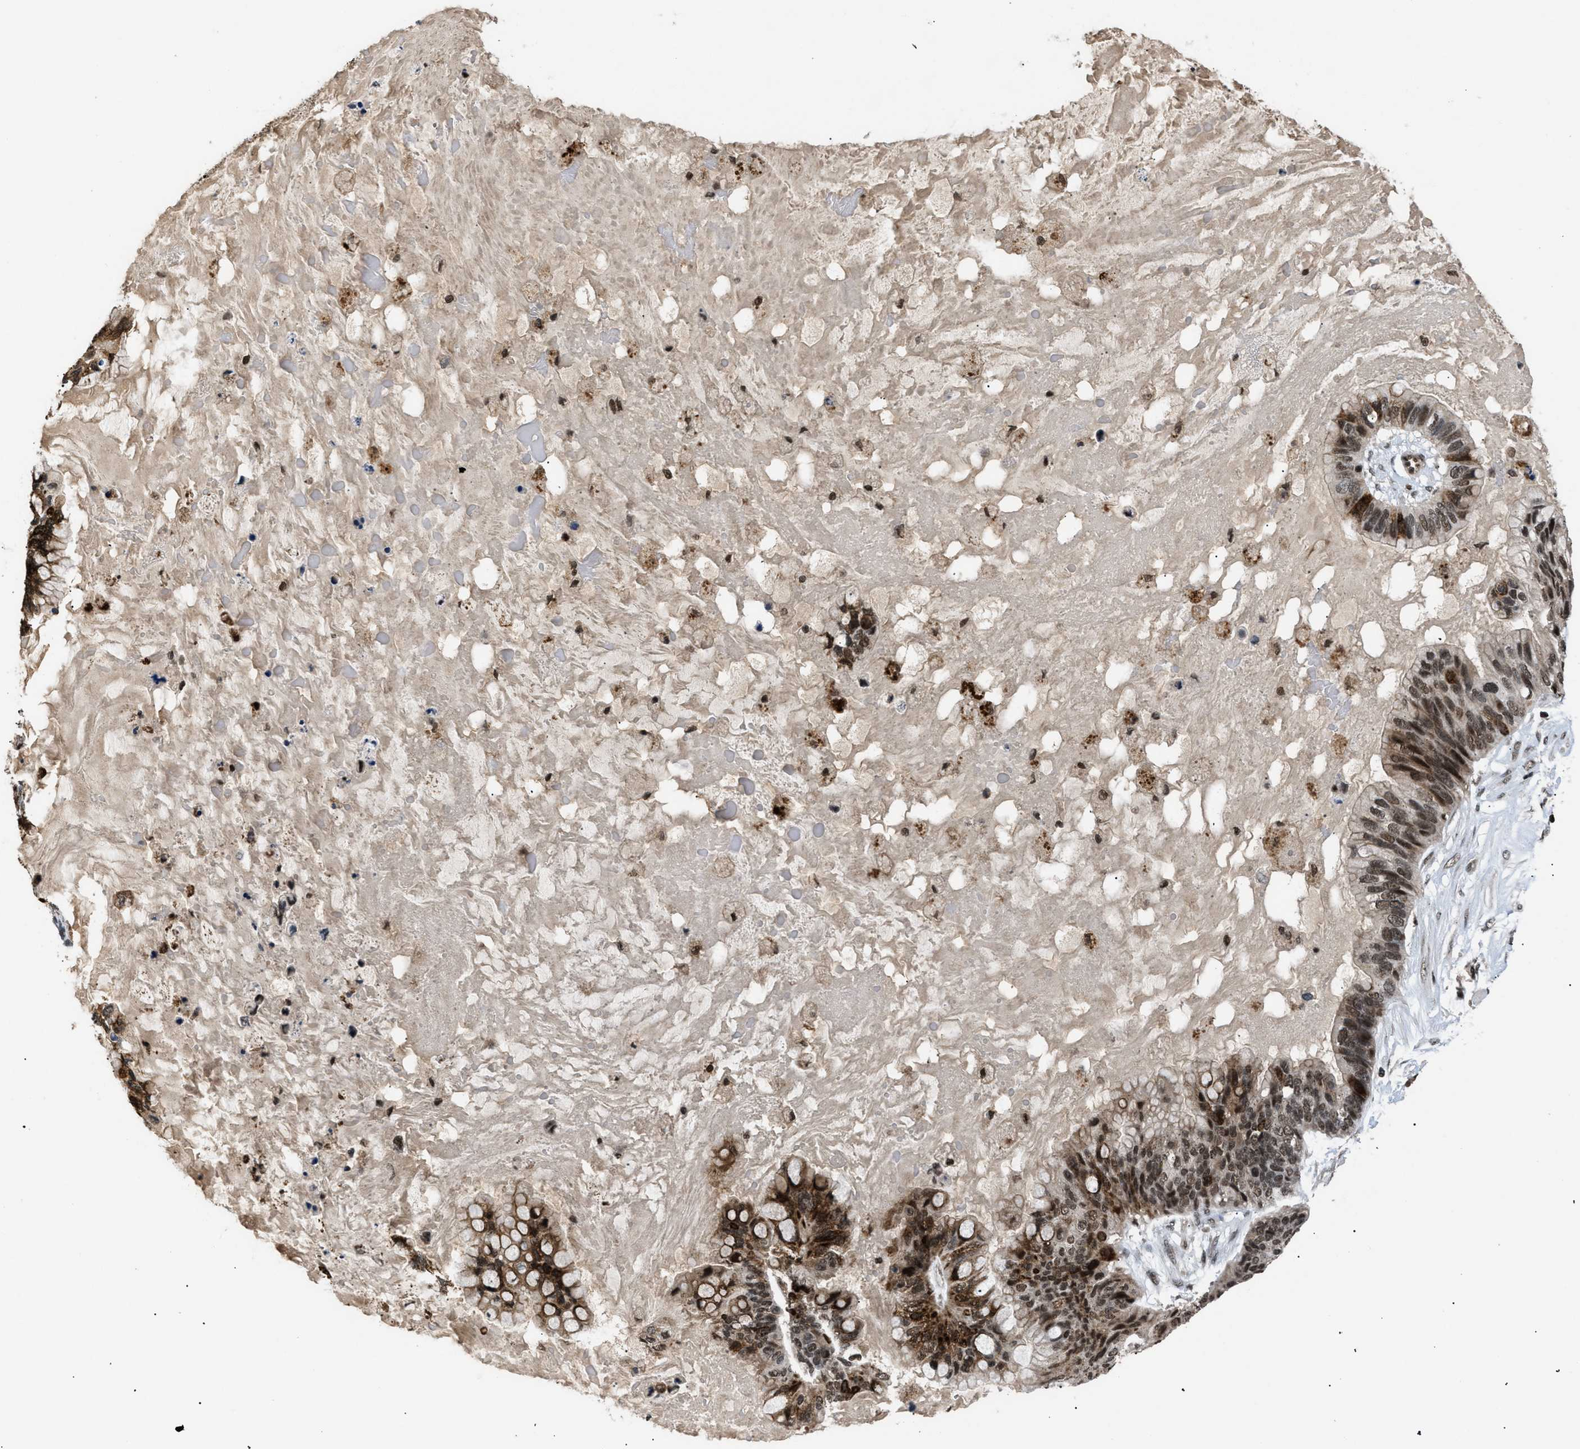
{"staining": {"intensity": "strong", "quantity": ">75%", "location": "cytoplasmic/membranous,nuclear"}, "tissue": "ovarian cancer", "cell_type": "Tumor cells", "image_type": "cancer", "snomed": [{"axis": "morphology", "description": "Cystadenocarcinoma, mucinous, NOS"}, {"axis": "topography", "description": "Ovary"}], "caption": "Ovarian mucinous cystadenocarcinoma stained with DAB (3,3'-diaminobenzidine) immunohistochemistry shows high levels of strong cytoplasmic/membranous and nuclear positivity in about >75% of tumor cells. The staining was performed using DAB, with brown indicating positive protein expression. Nuclei are stained blue with hematoxylin.", "gene": "RBM5", "patient": {"sex": "female", "age": 80}}